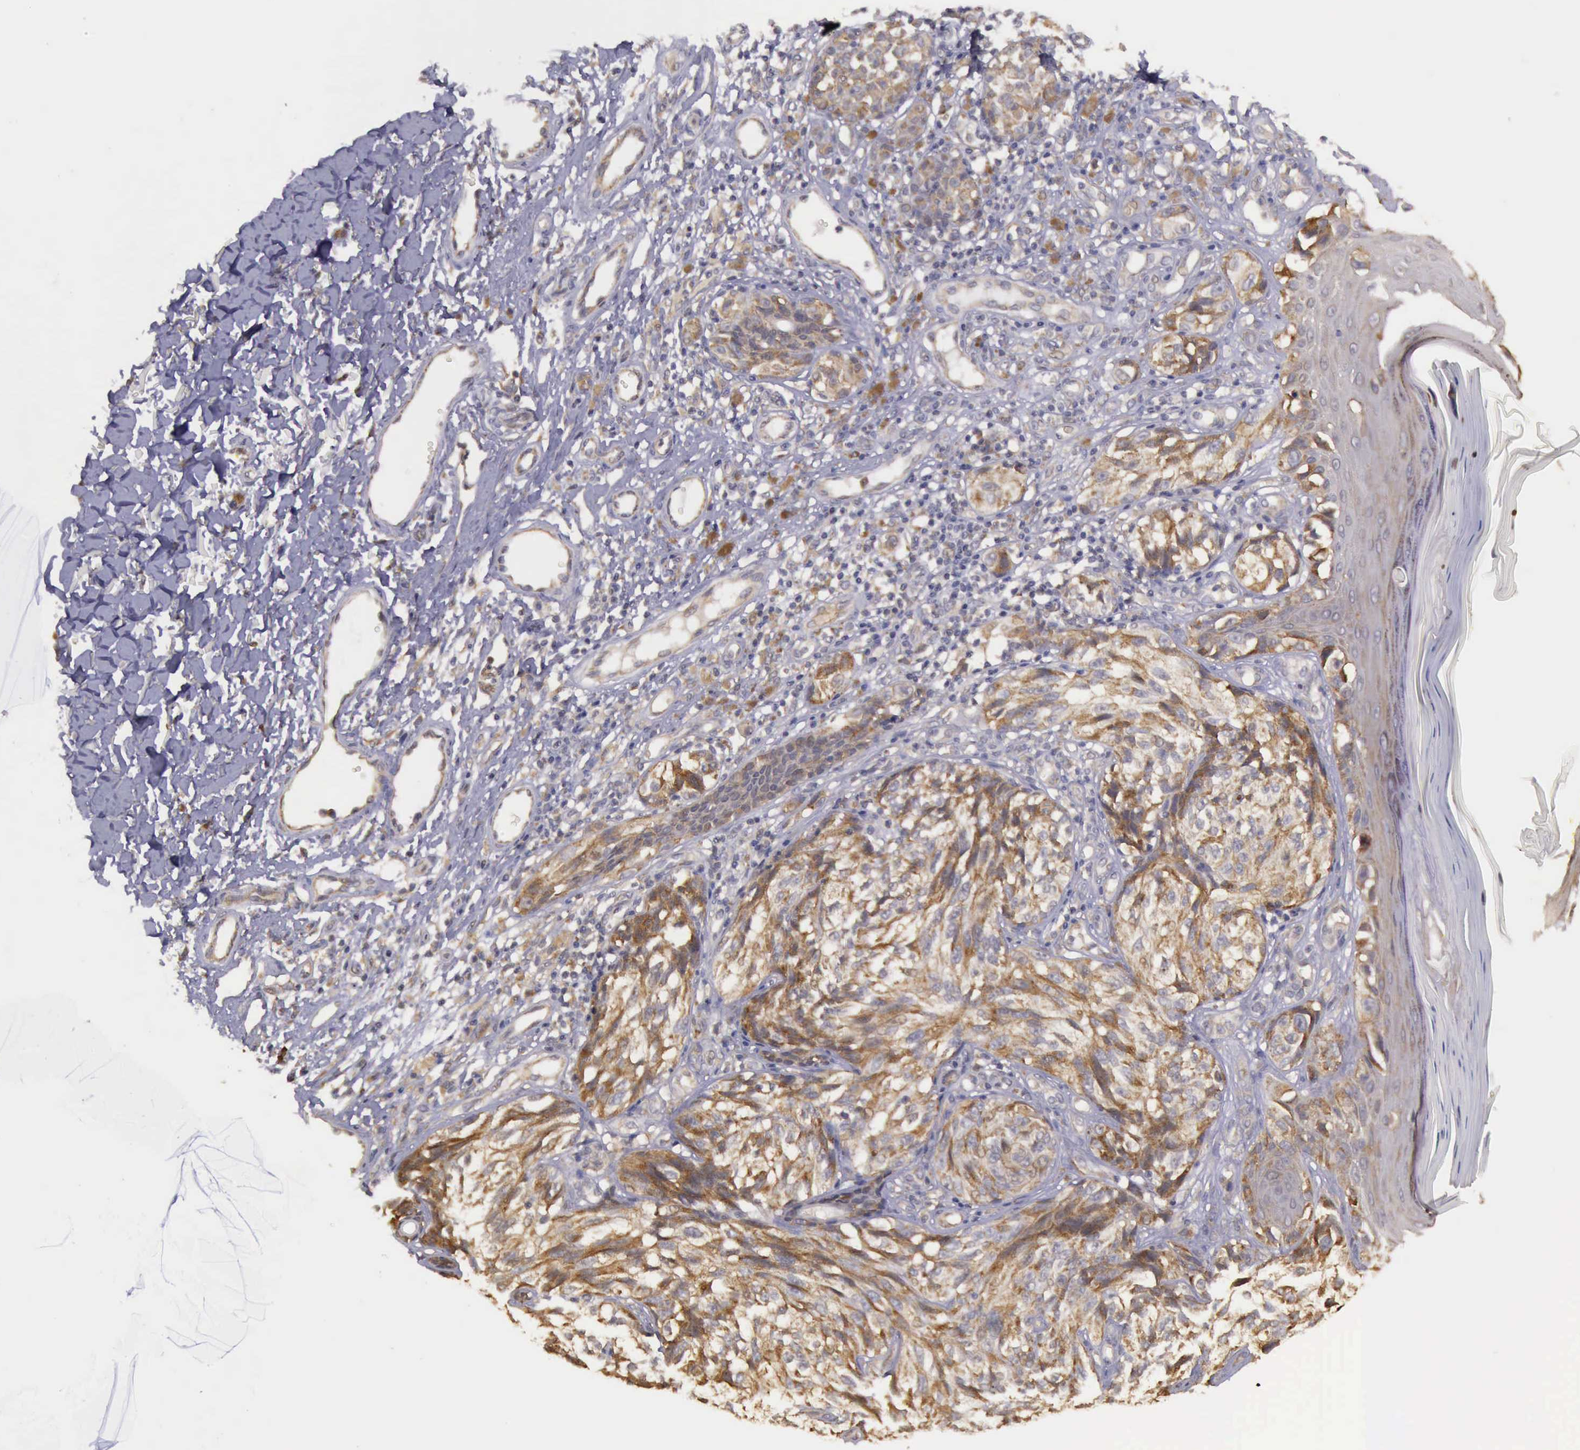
{"staining": {"intensity": "moderate", "quantity": ">75%", "location": "cytoplasmic/membranous"}, "tissue": "melanoma", "cell_type": "Tumor cells", "image_type": "cancer", "snomed": [{"axis": "morphology", "description": "Malignant melanoma, NOS"}, {"axis": "topography", "description": "Skin"}], "caption": "The histopathology image exhibits staining of melanoma, revealing moderate cytoplasmic/membranous protein positivity (brown color) within tumor cells.", "gene": "EIF5", "patient": {"sex": "male", "age": 67}}